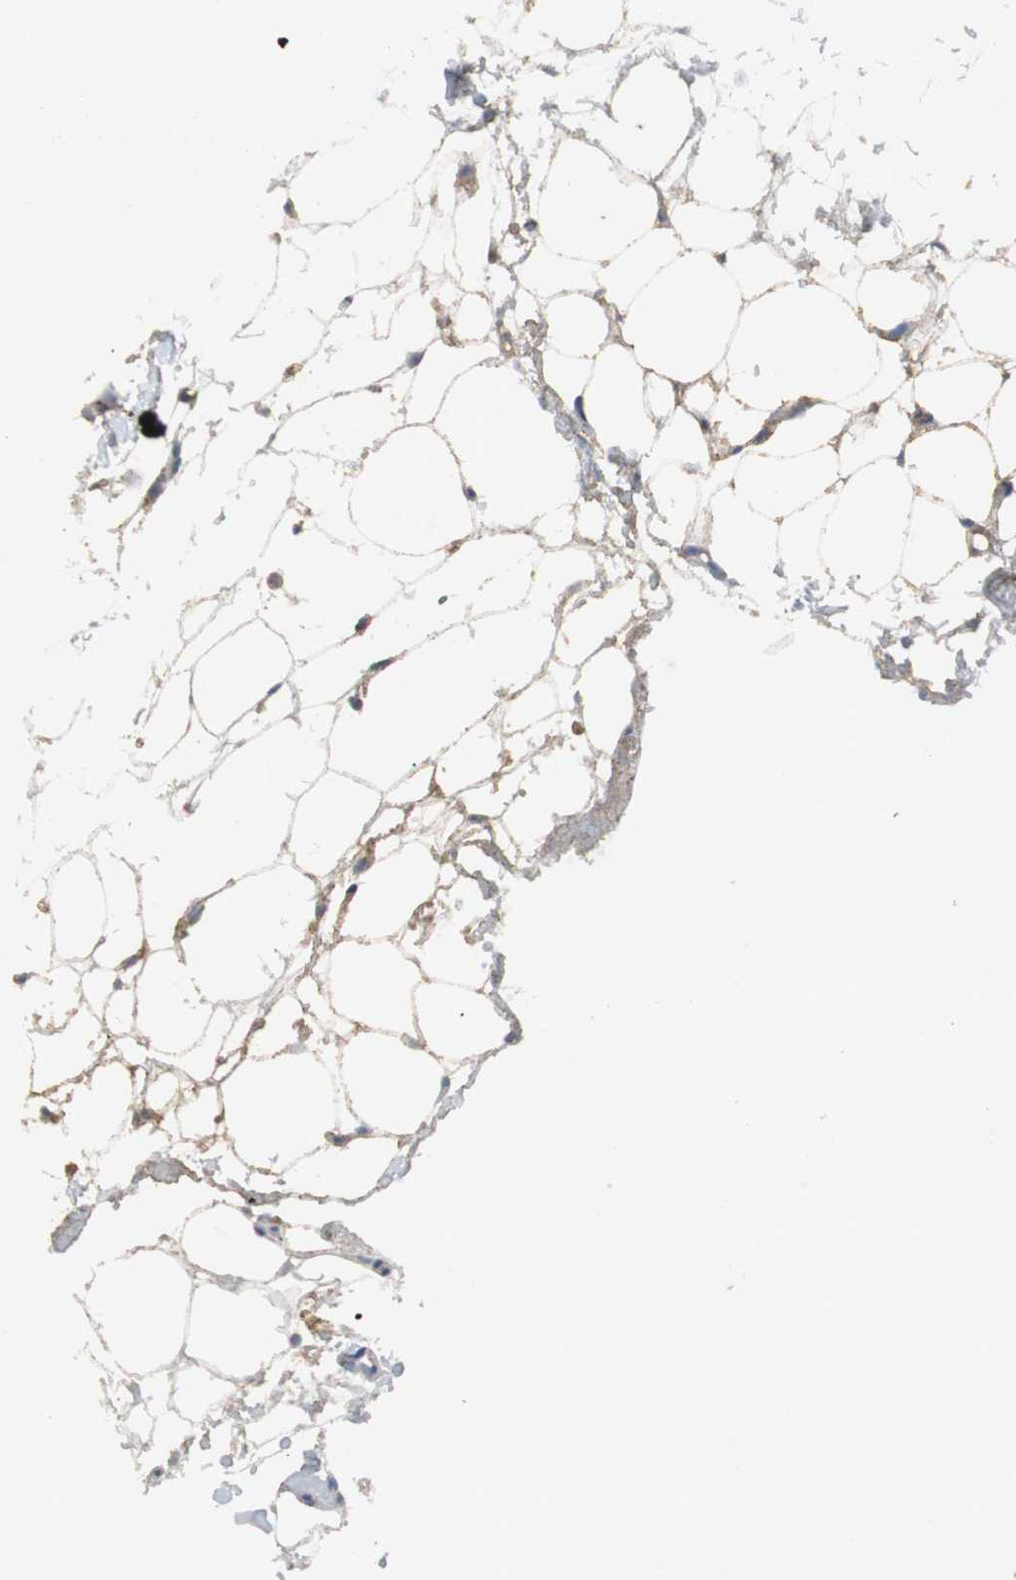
{"staining": {"intensity": "strong", "quantity": ">75%", "location": "cytoplasmic/membranous"}, "tissue": "colorectal cancer", "cell_type": "Tumor cells", "image_type": "cancer", "snomed": [{"axis": "morphology", "description": "Adenocarcinoma, NOS"}, {"axis": "topography", "description": "Colon"}], "caption": "High-power microscopy captured an immunohistochemistry (IHC) photomicrograph of colorectal cancer, revealing strong cytoplasmic/membranous staining in approximately >75% of tumor cells.", "gene": "VBP1", "patient": {"sex": "male", "age": 14}}